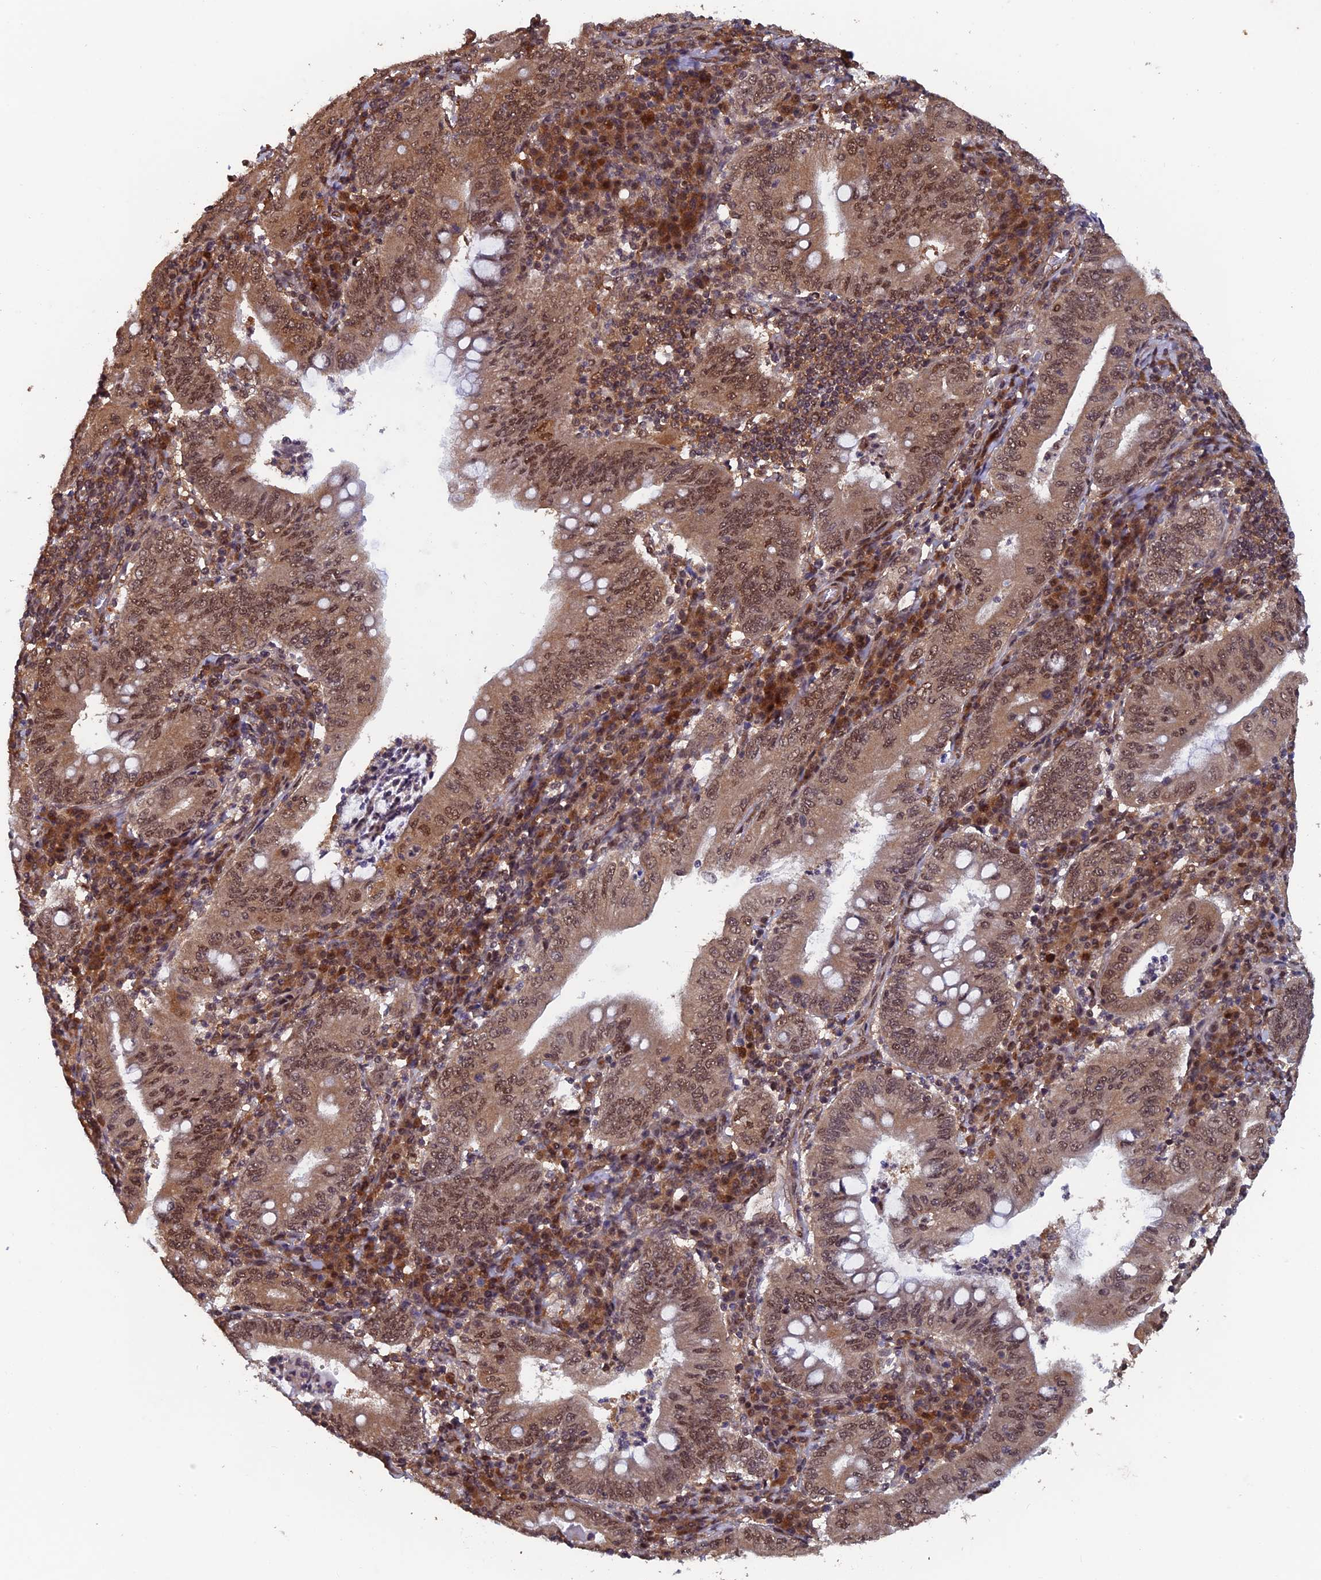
{"staining": {"intensity": "moderate", "quantity": ">75%", "location": "cytoplasmic/membranous,nuclear"}, "tissue": "stomach cancer", "cell_type": "Tumor cells", "image_type": "cancer", "snomed": [{"axis": "morphology", "description": "Normal tissue, NOS"}, {"axis": "morphology", "description": "Adenocarcinoma, NOS"}, {"axis": "topography", "description": "Esophagus"}, {"axis": "topography", "description": "Stomach, upper"}, {"axis": "topography", "description": "Peripheral nerve tissue"}], "caption": "Immunohistochemical staining of human adenocarcinoma (stomach) displays moderate cytoplasmic/membranous and nuclear protein expression in about >75% of tumor cells.", "gene": "FAM53C", "patient": {"sex": "male", "age": 62}}